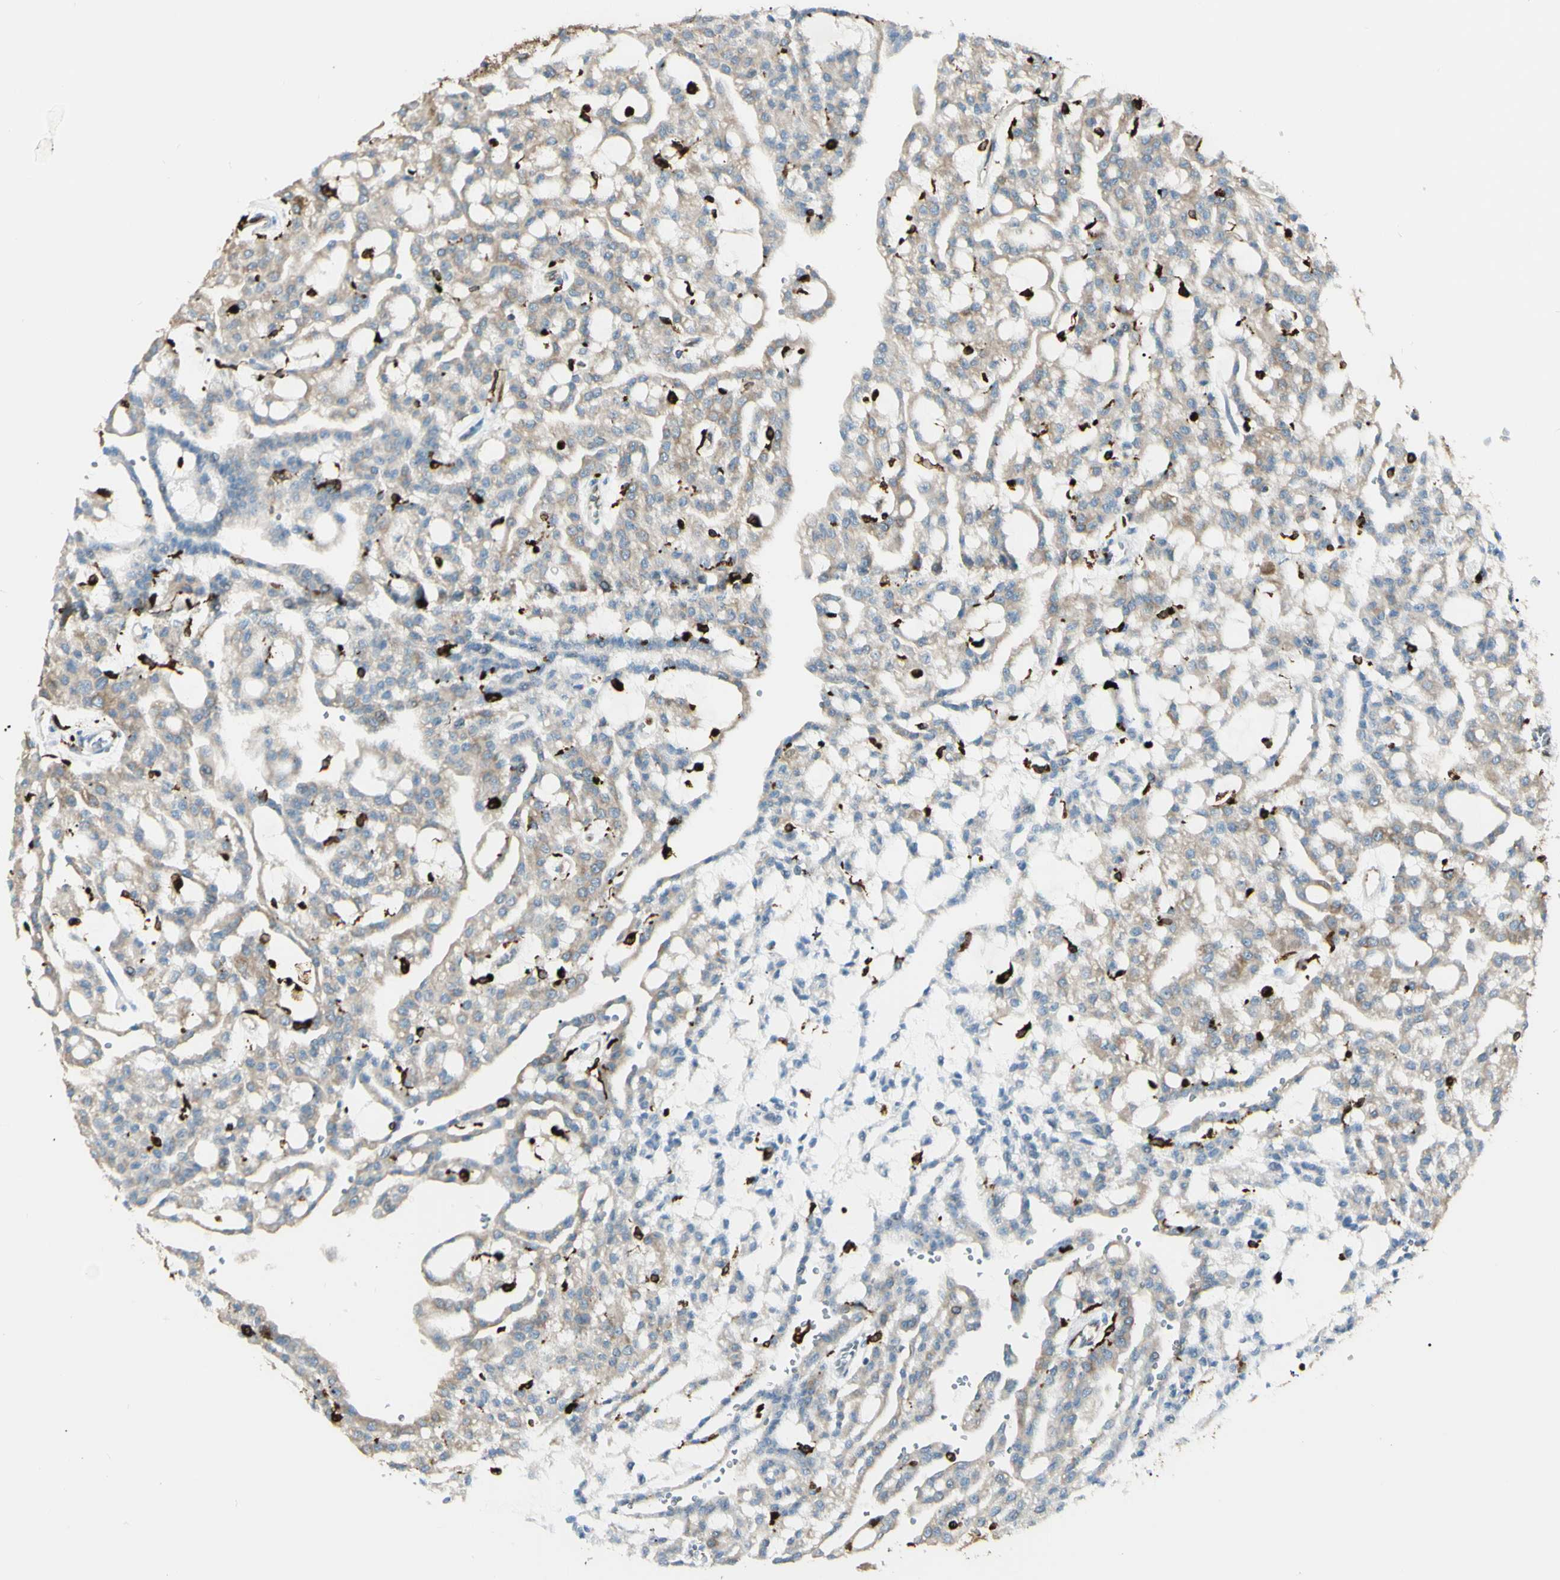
{"staining": {"intensity": "weak", "quantity": ">75%", "location": "cytoplasmic/membranous"}, "tissue": "renal cancer", "cell_type": "Tumor cells", "image_type": "cancer", "snomed": [{"axis": "morphology", "description": "Adenocarcinoma, NOS"}, {"axis": "topography", "description": "Kidney"}], "caption": "Protein expression analysis of renal cancer displays weak cytoplasmic/membranous staining in about >75% of tumor cells. The protein of interest is shown in brown color, while the nuclei are stained blue.", "gene": "CD74", "patient": {"sex": "male", "age": 63}}